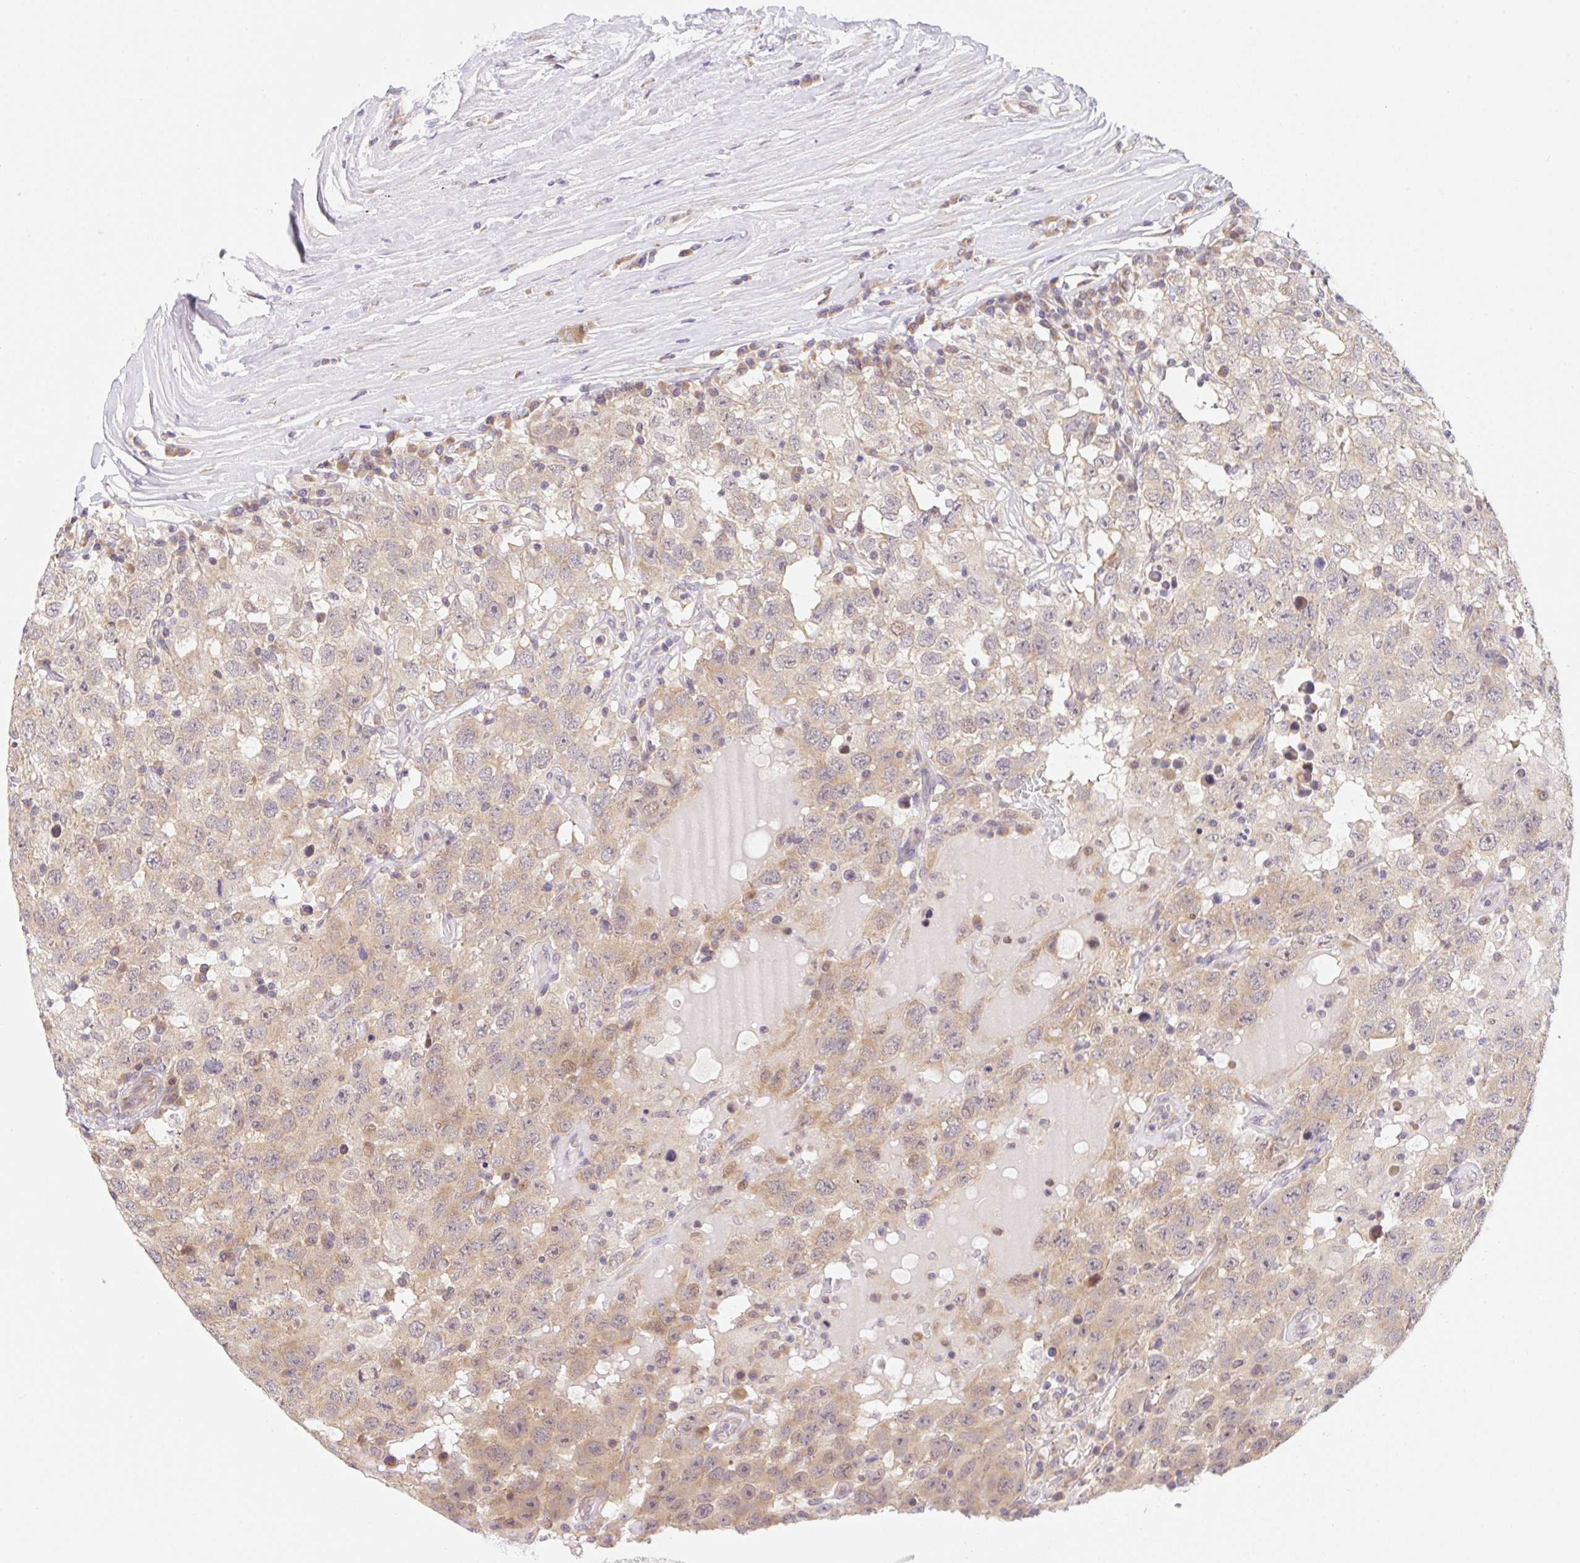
{"staining": {"intensity": "weak", "quantity": "25%-75%", "location": "cytoplasmic/membranous"}, "tissue": "testis cancer", "cell_type": "Tumor cells", "image_type": "cancer", "snomed": [{"axis": "morphology", "description": "Seminoma, NOS"}, {"axis": "topography", "description": "Testis"}], "caption": "Testis seminoma stained with a brown dye exhibits weak cytoplasmic/membranous positive staining in about 25%-75% of tumor cells.", "gene": "TBPL2", "patient": {"sex": "male", "age": 41}}